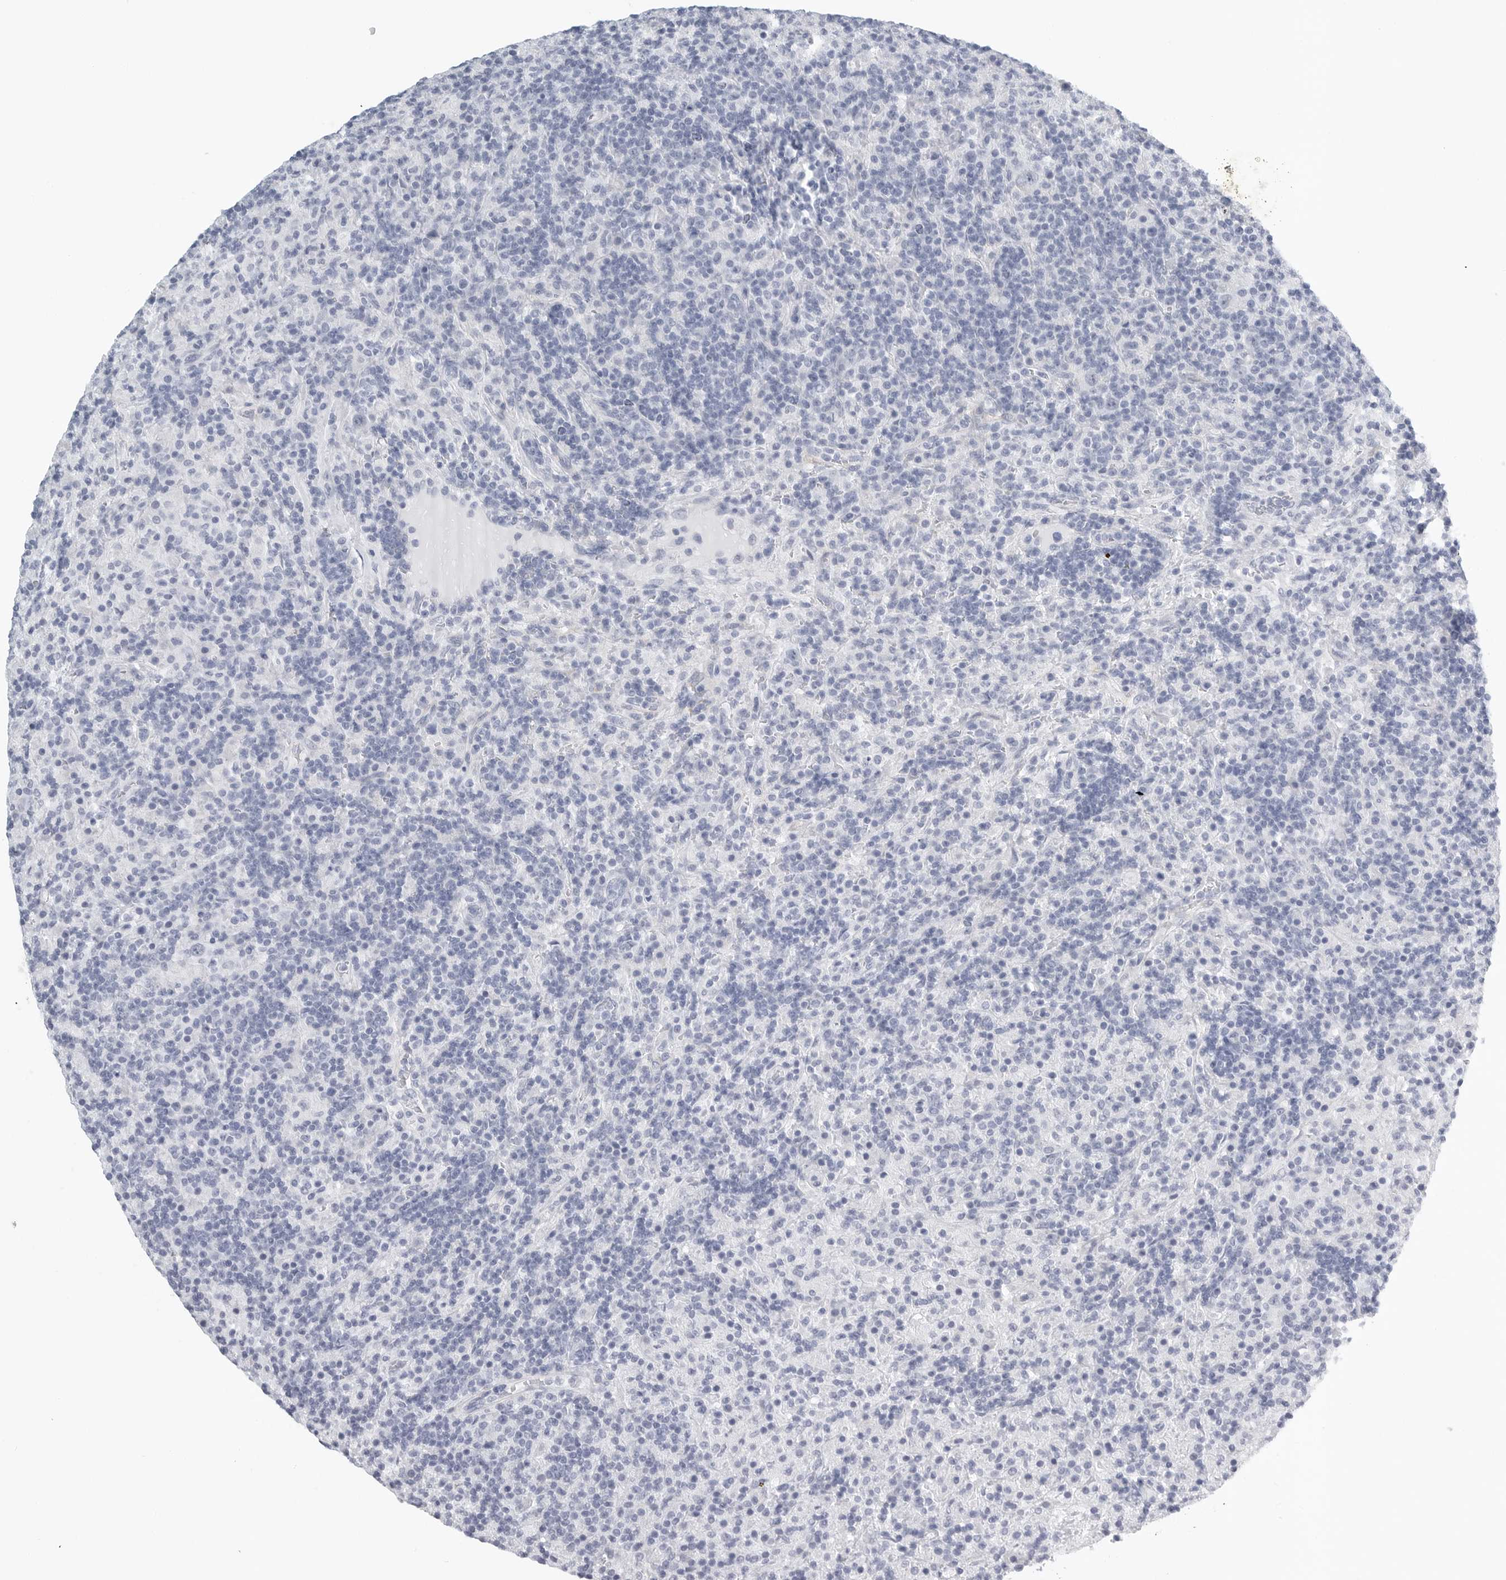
{"staining": {"intensity": "negative", "quantity": "none", "location": "none"}, "tissue": "lymphoma", "cell_type": "Tumor cells", "image_type": "cancer", "snomed": [{"axis": "morphology", "description": "Hodgkin's disease, NOS"}, {"axis": "topography", "description": "Lymph node"}], "caption": "Photomicrograph shows no significant protein positivity in tumor cells of lymphoma.", "gene": "TNR", "patient": {"sex": "male", "age": 70}}